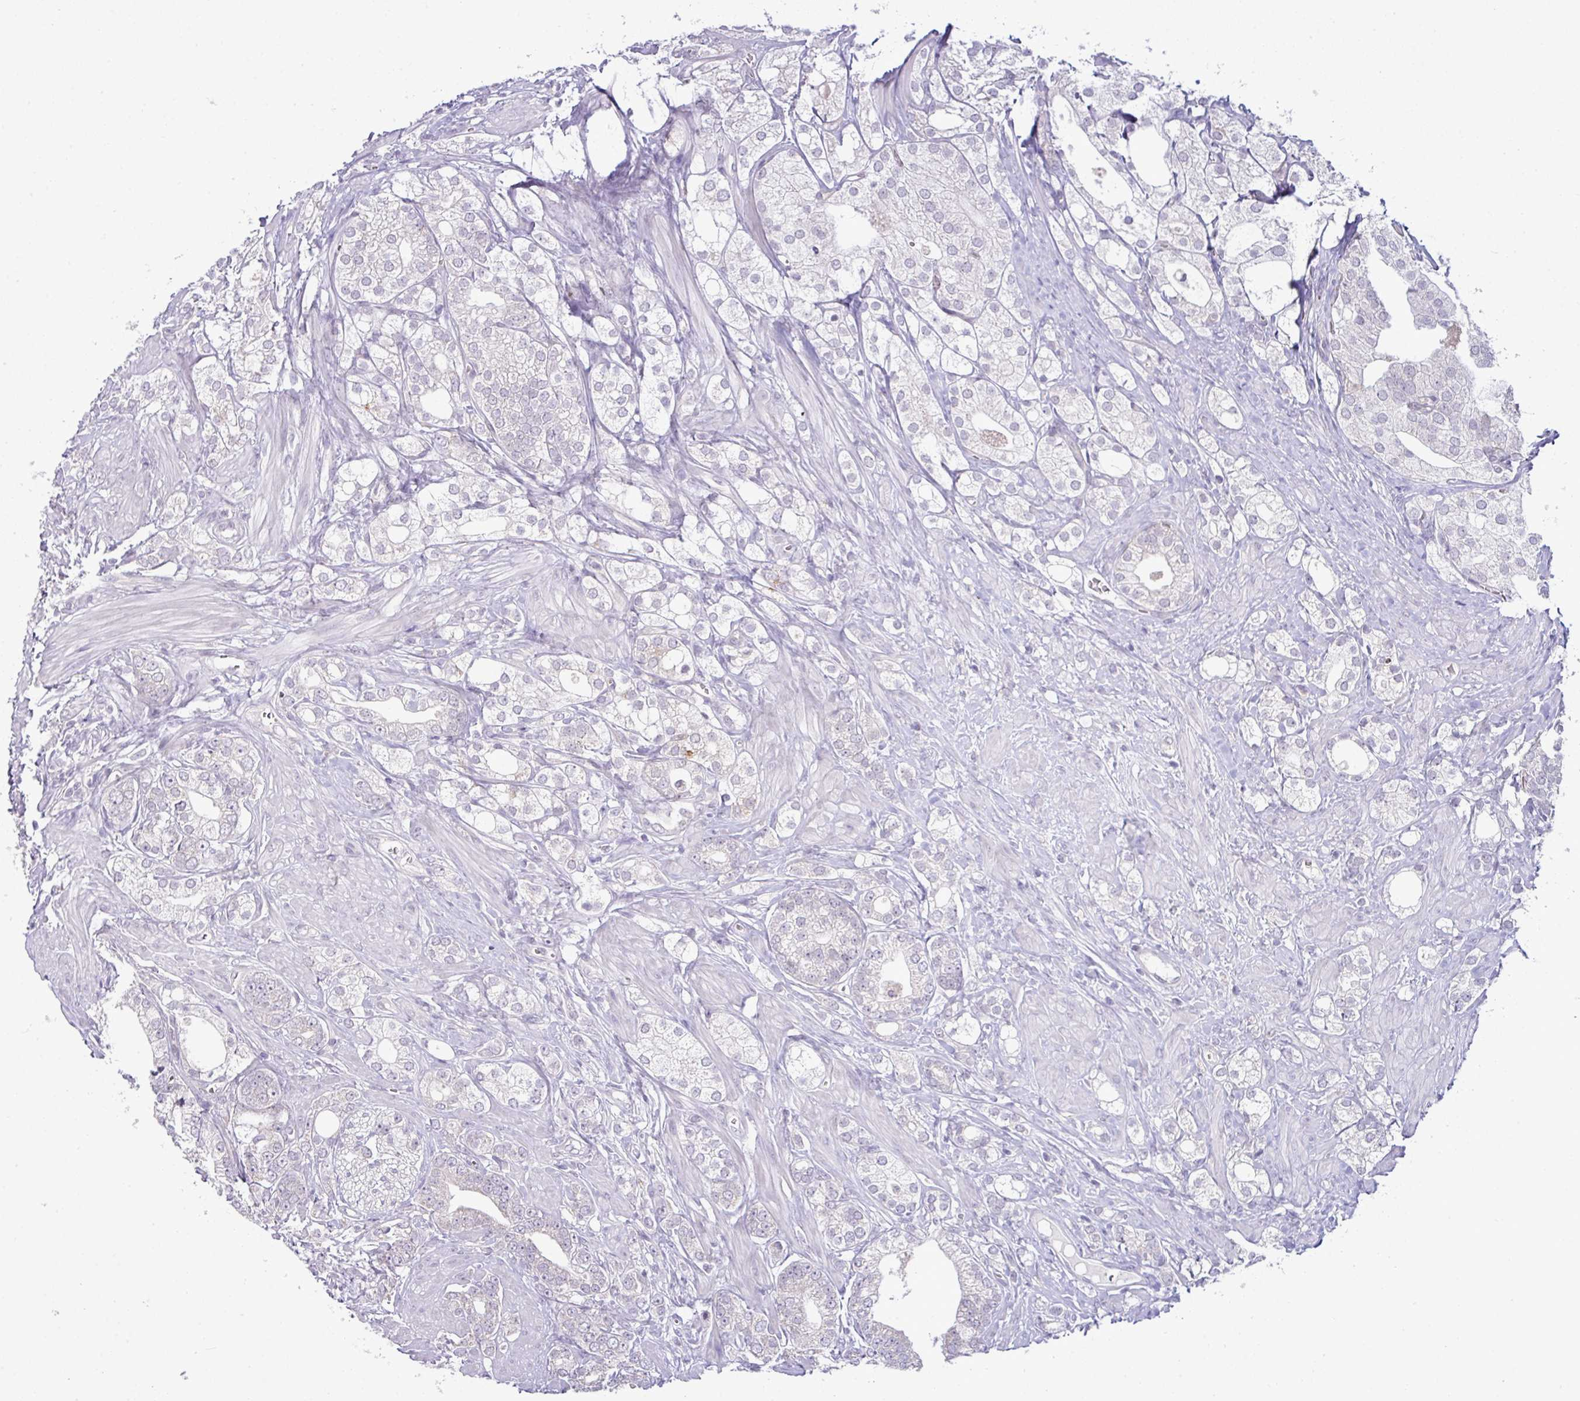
{"staining": {"intensity": "negative", "quantity": "none", "location": "none"}, "tissue": "prostate cancer", "cell_type": "Tumor cells", "image_type": "cancer", "snomed": [{"axis": "morphology", "description": "Adenocarcinoma, High grade"}, {"axis": "topography", "description": "Prostate"}], "caption": "The micrograph demonstrates no staining of tumor cells in prostate cancer.", "gene": "HBEGF", "patient": {"sex": "male", "age": 50}}